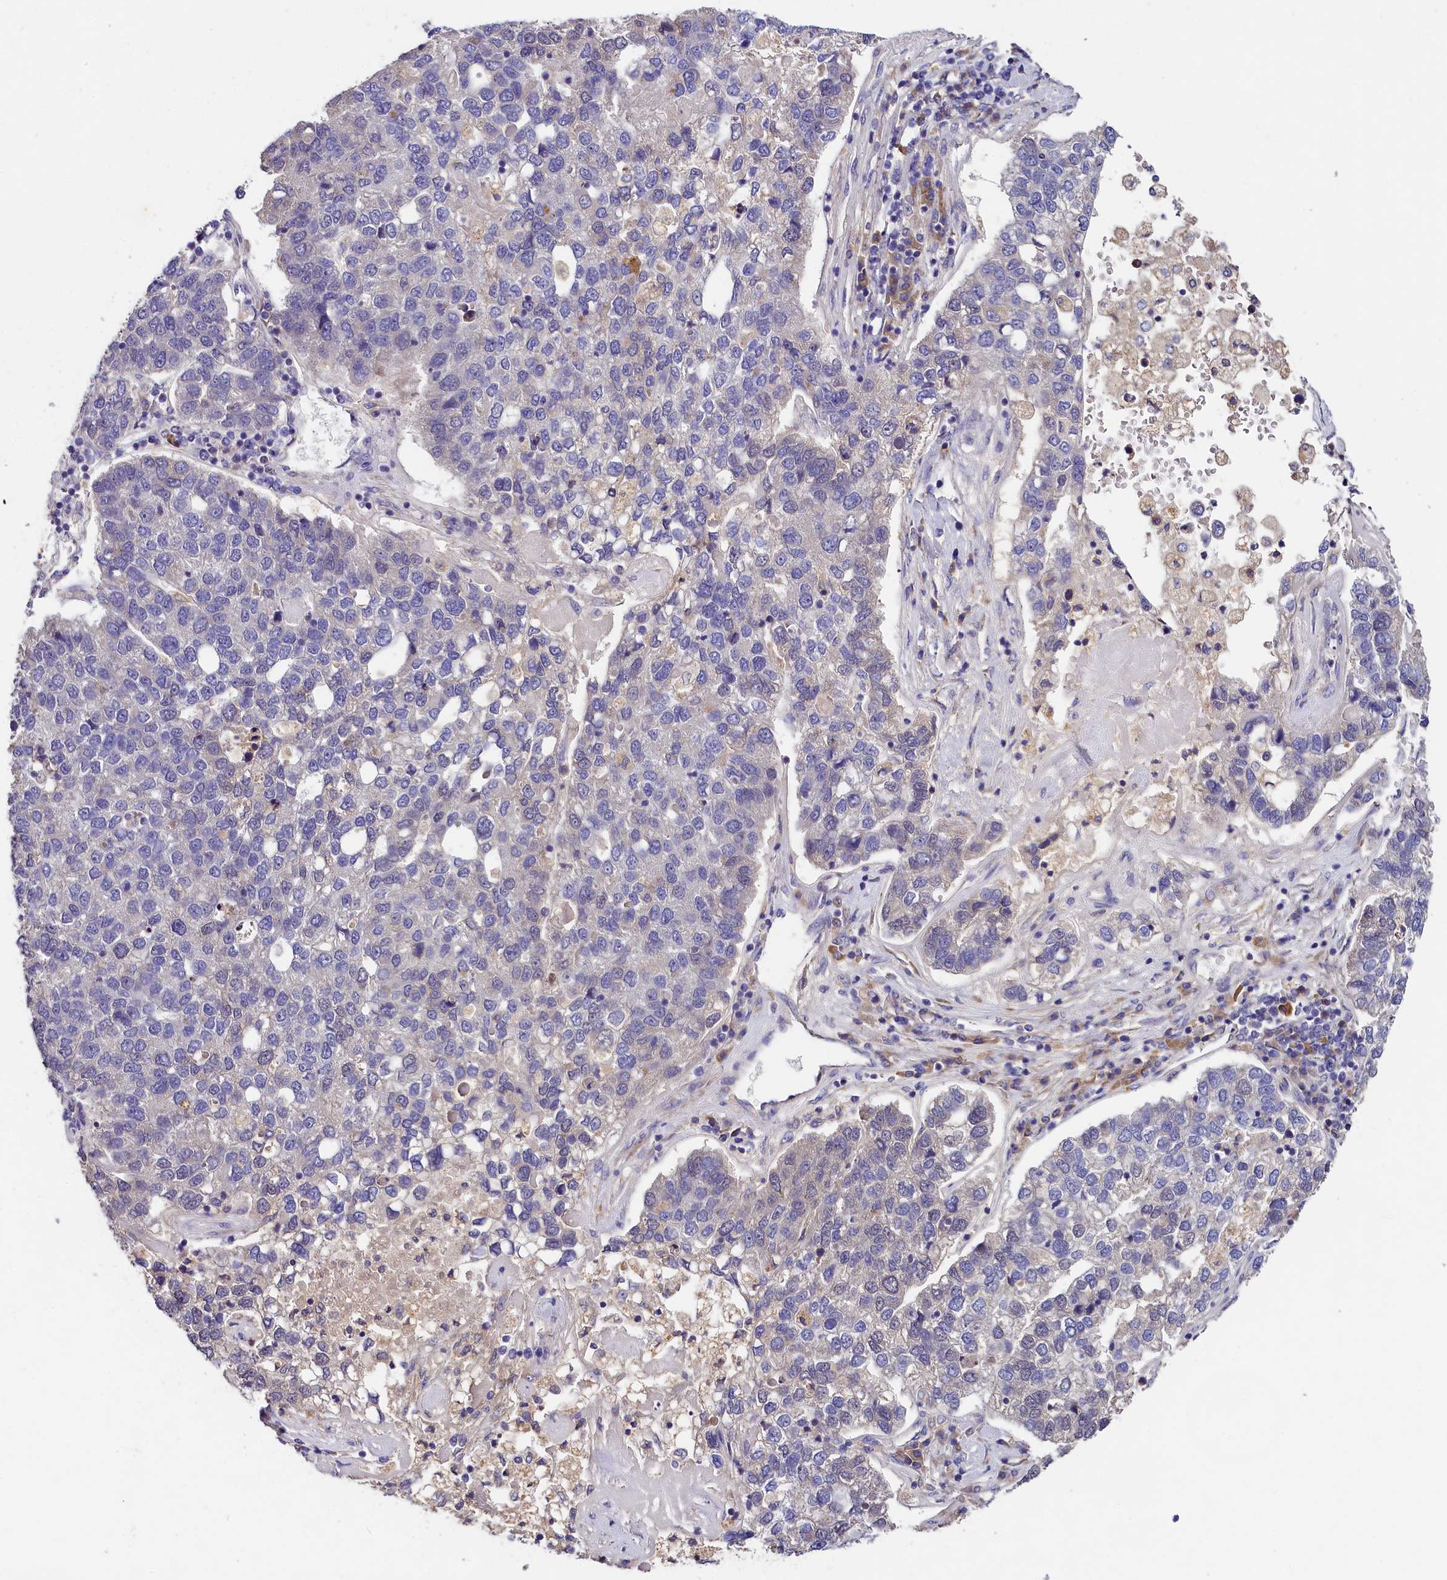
{"staining": {"intensity": "negative", "quantity": "none", "location": "none"}, "tissue": "pancreatic cancer", "cell_type": "Tumor cells", "image_type": "cancer", "snomed": [{"axis": "morphology", "description": "Adenocarcinoma, NOS"}, {"axis": "topography", "description": "Pancreas"}], "caption": "Pancreatic adenocarcinoma was stained to show a protein in brown. There is no significant staining in tumor cells.", "gene": "ST7L", "patient": {"sex": "female", "age": 61}}